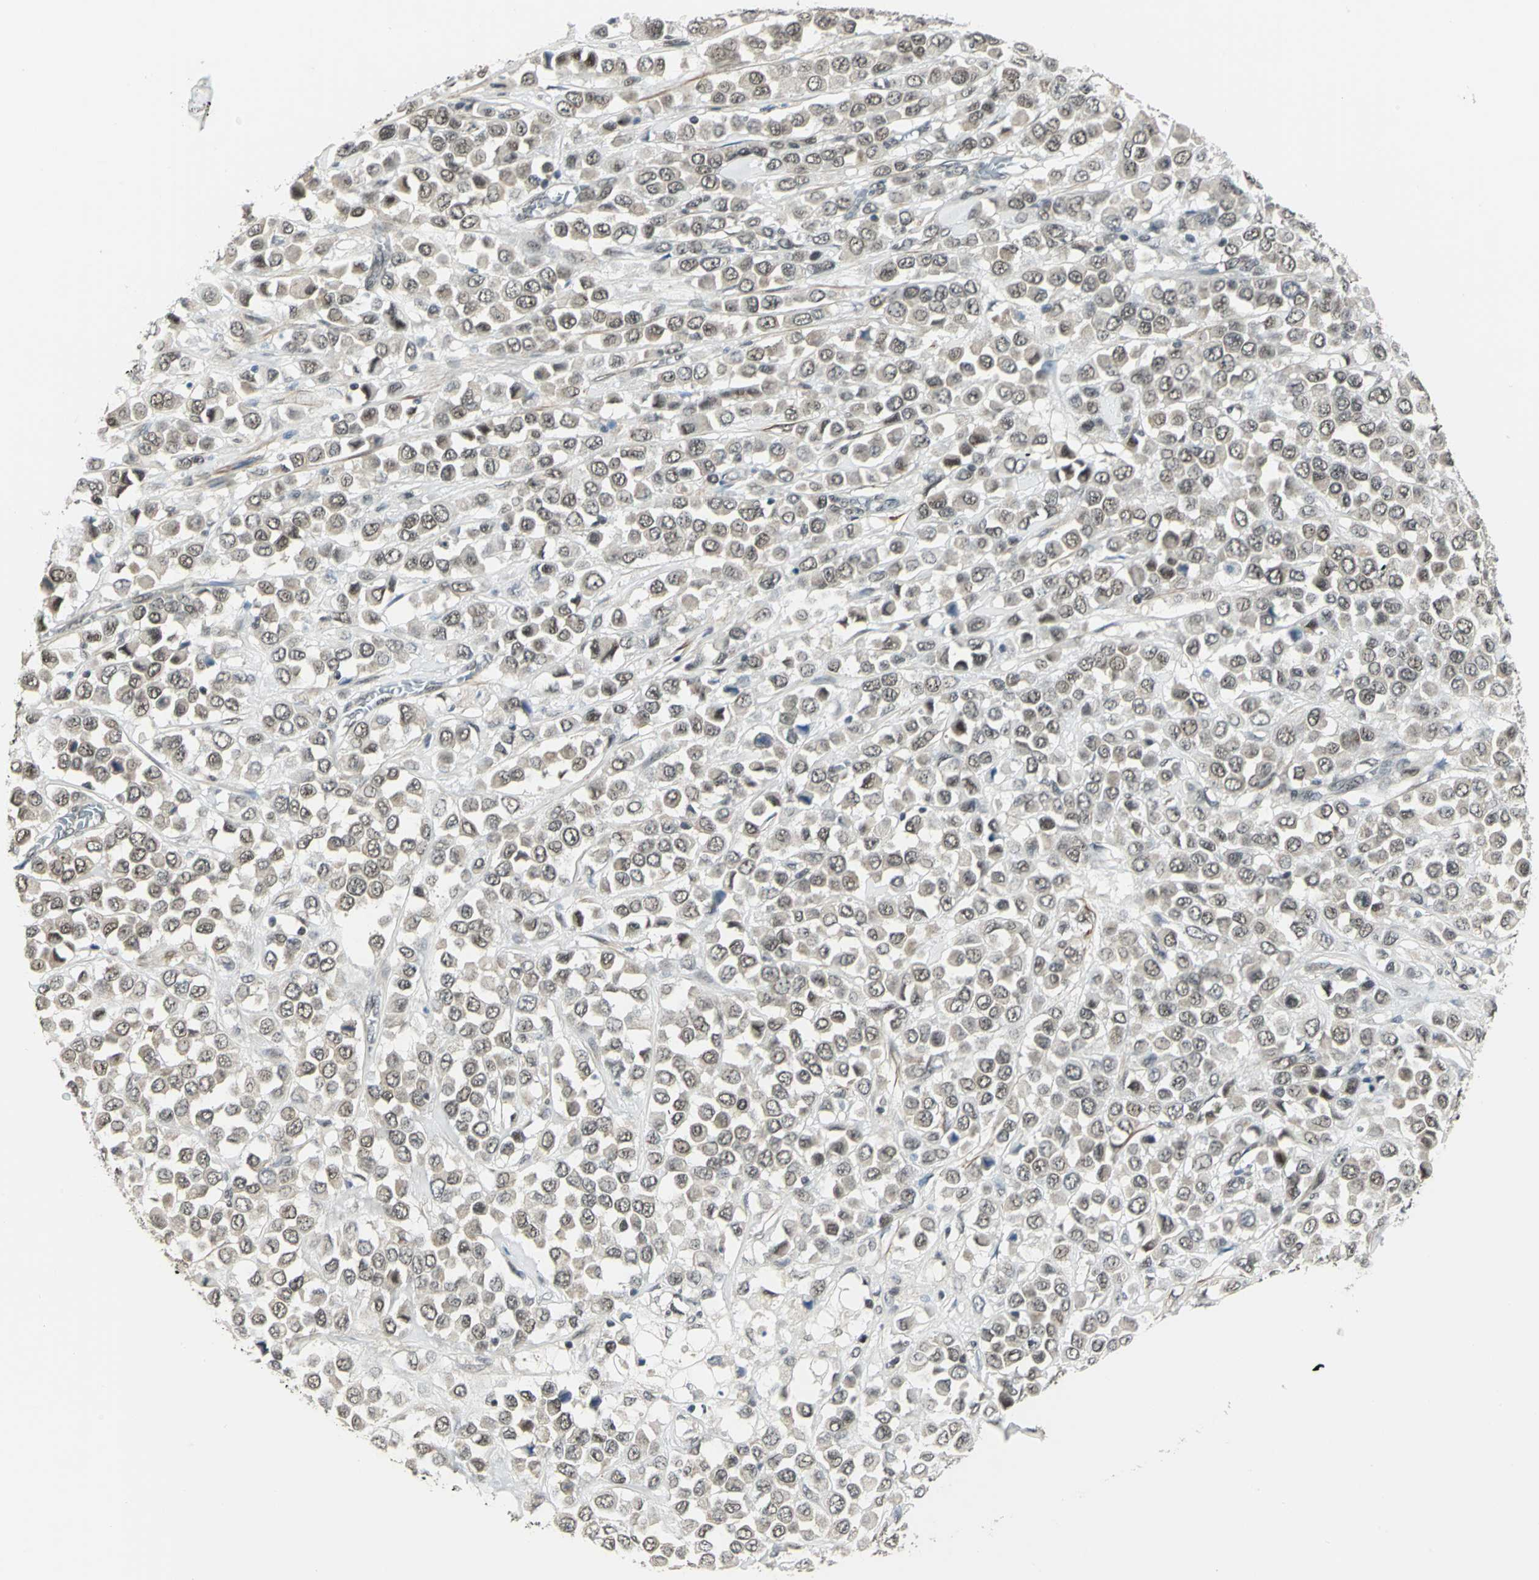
{"staining": {"intensity": "weak", "quantity": ">75%", "location": "cytoplasmic/membranous,nuclear"}, "tissue": "breast cancer", "cell_type": "Tumor cells", "image_type": "cancer", "snomed": [{"axis": "morphology", "description": "Duct carcinoma"}, {"axis": "topography", "description": "Breast"}], "caption": "Breast invasive ductal carcinoma tissue demonstrates weak cytoplasmic/membranous and nuclear staining in approximately >75% of tumor cells, visualized by immunohistochemistry.", "gene": "MTA1", "patient": {"sex": "female", "age": 61}}